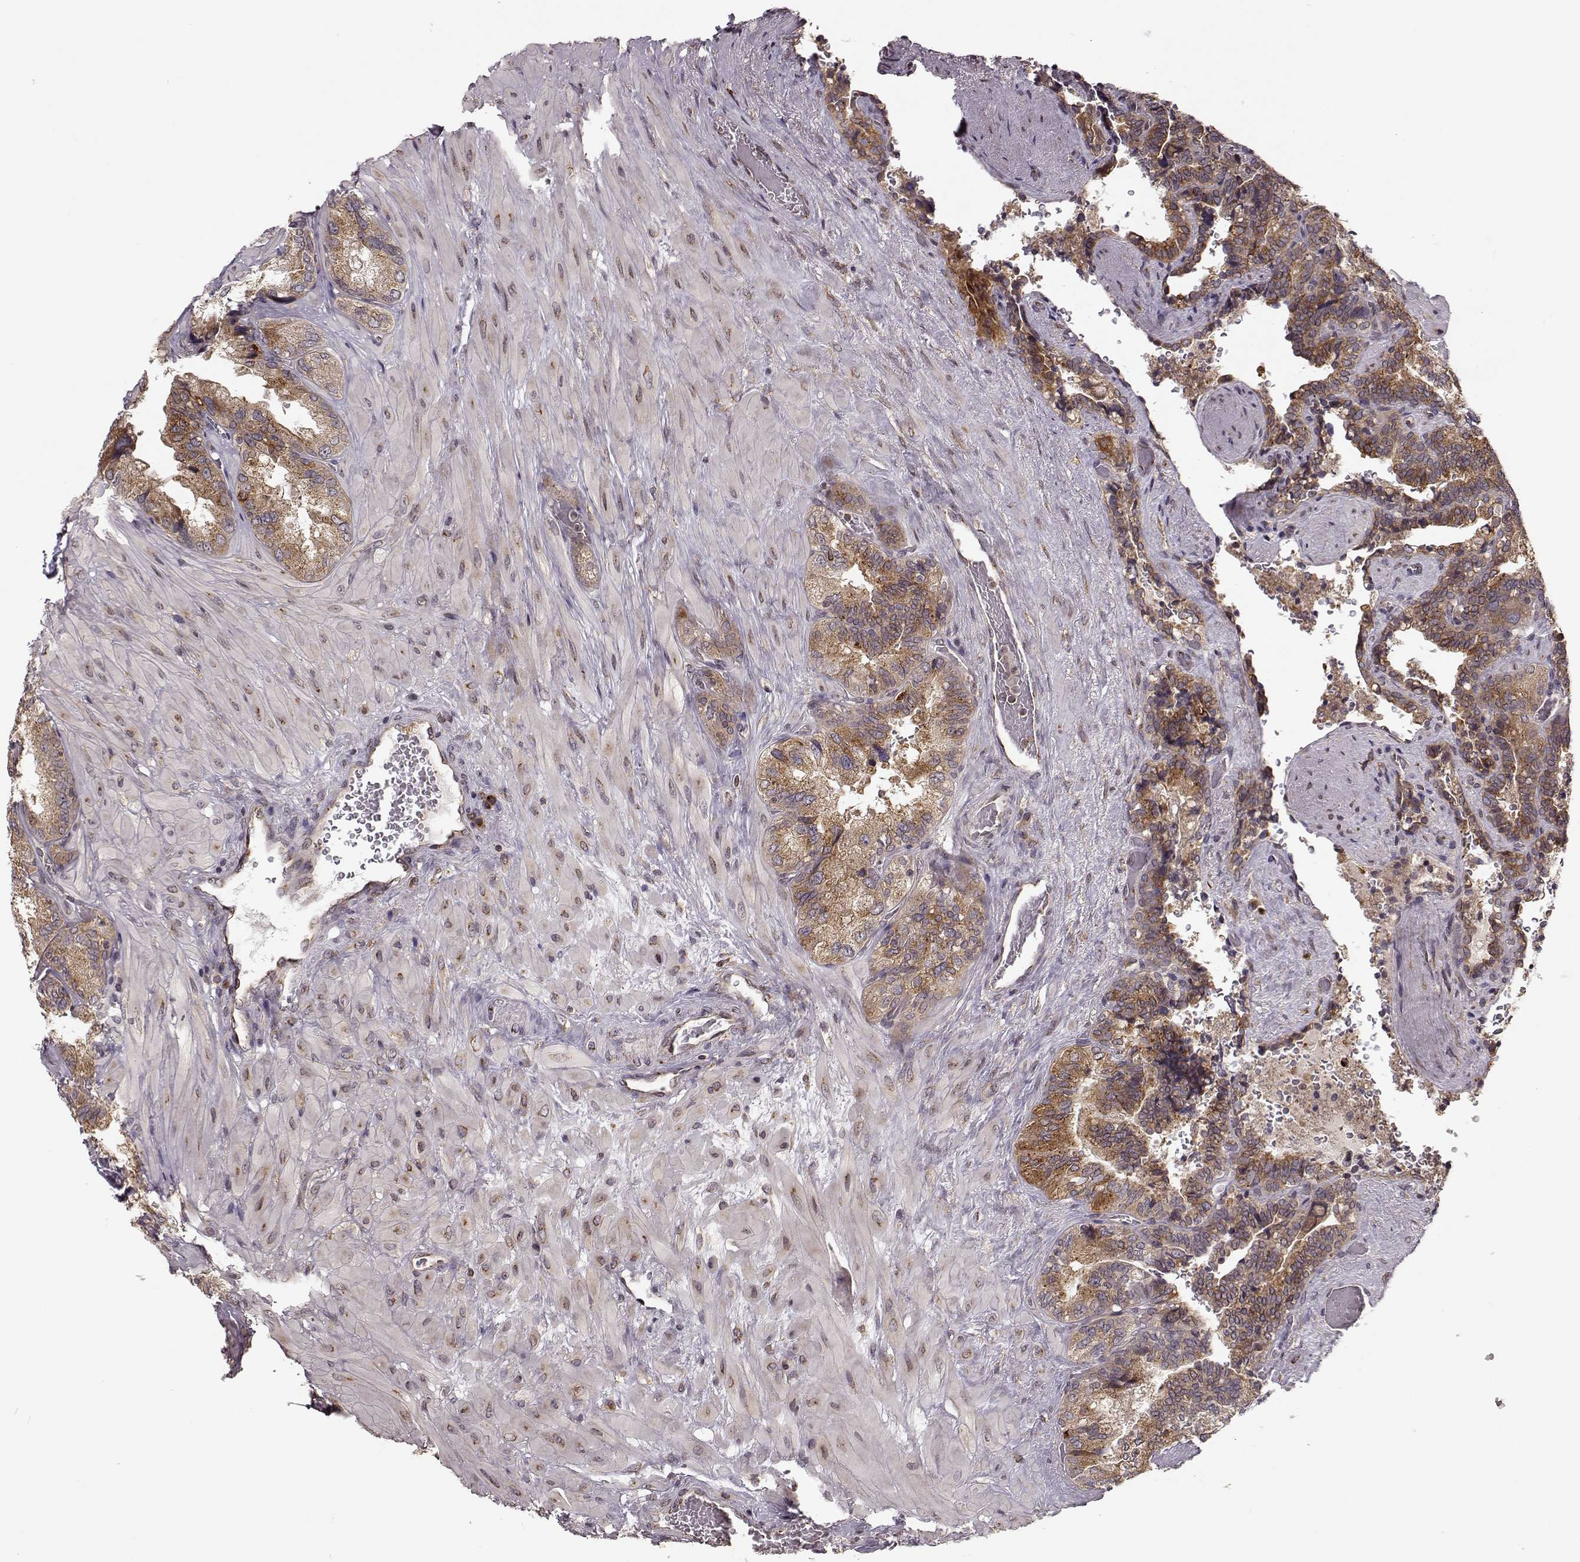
{"staining": {"intensity": "strong", "quantity": "25%-75%", "location": "cytoplasmic/membranous"}, "tissue": "seminal vesicle", "cell_type": "Glandular cells", "image_type": "normal", "snomed": [{"axis": "morphology", "description": "Normal tissue, NOS"}, {"axis": "topography", "description": "Seminal veicle"}], "caption": "A photomicrograph of seminal vesicle stained for a protein displays strong cytoplasmic/membranous brown staining in glandular cells.", "gene": "YIPF5", "patient": {"sex": "male", "age": 69}}